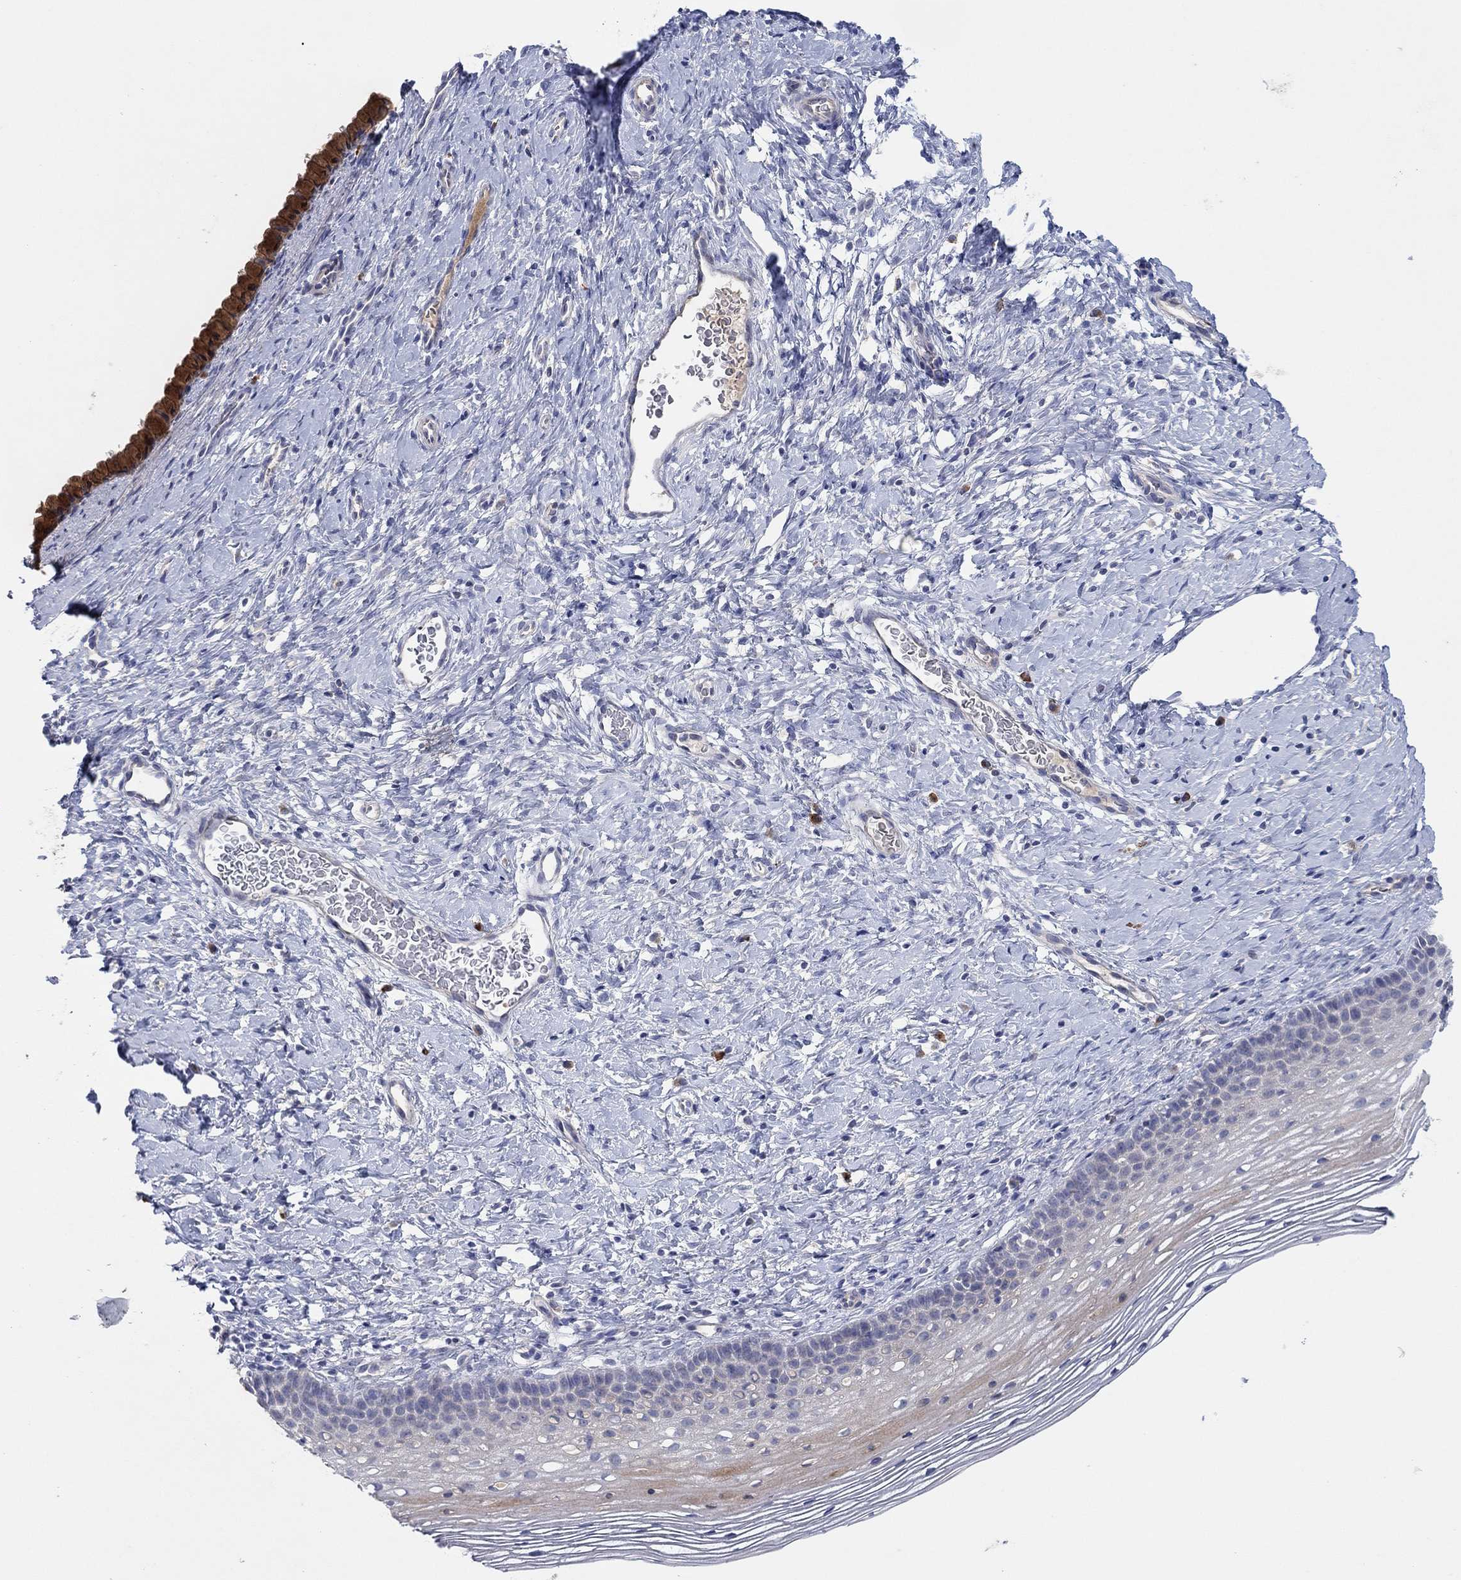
{"staining": {"intensity": "strong", "quantity": ">75%", "location": "cytoplasmic/membranous"}, "tissue": "cervix", "cell_type": "Glandular cells", "image_type": "normal", "snomed": [{"axis": "morphology", "description": "Normal tissue, NOS"}, {"axis": "topography", "description": "Cervix"}], "caption": "Approximately >75% of glandular cells in unremarkable human cervix demonstrate strong cytoplasmic/membranous protein expression as visualized by brown immunohistochemical staining.", "gene": "PLCL2", "patient": {"sex": "female", "age": 39}}